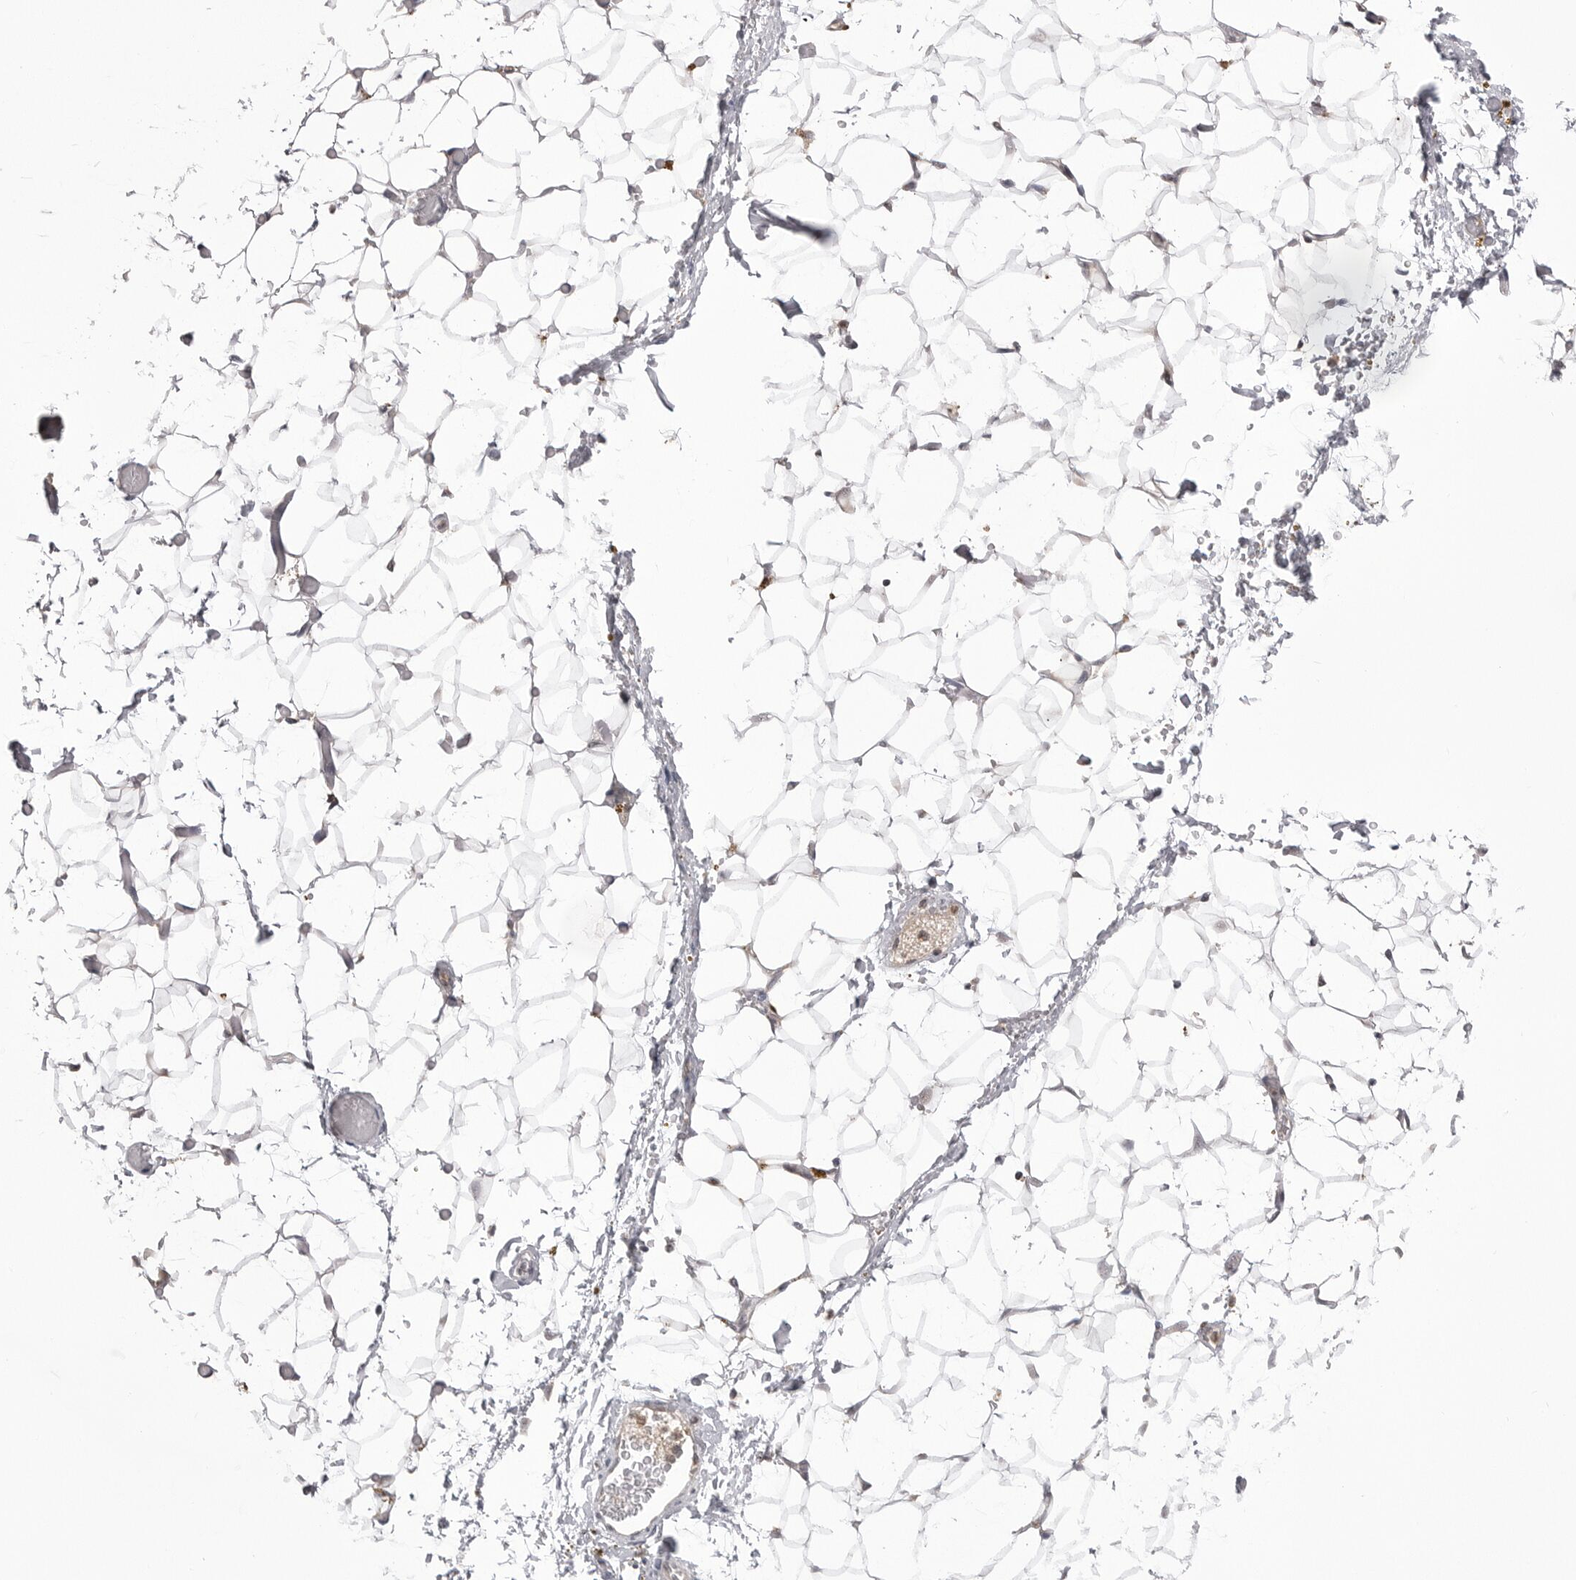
{"staining": {"intensity": "weak", "quantity": "<25%", "location": "cytoplasmic/membranous"}, "tissue": "adipose tissue", "cell_type": "Adipocytes", "image_type": "normal", "snomed": [{"axis": "morphology", "description": "Normal tissue, NOS"}, {"axis": "topography", "description": "Kidney"}, {"axis": "topography", "description": "Peripheral nerve tissue"}], "caption": "Immunohistochemistry photomicrograph of unremarkable adipose tissue: human adipose tissue stained with DAB exhibits no significant protein expression in adipocytes.", "gene": "PTK2B", "patient": {"sex": "male", "age": 7}}